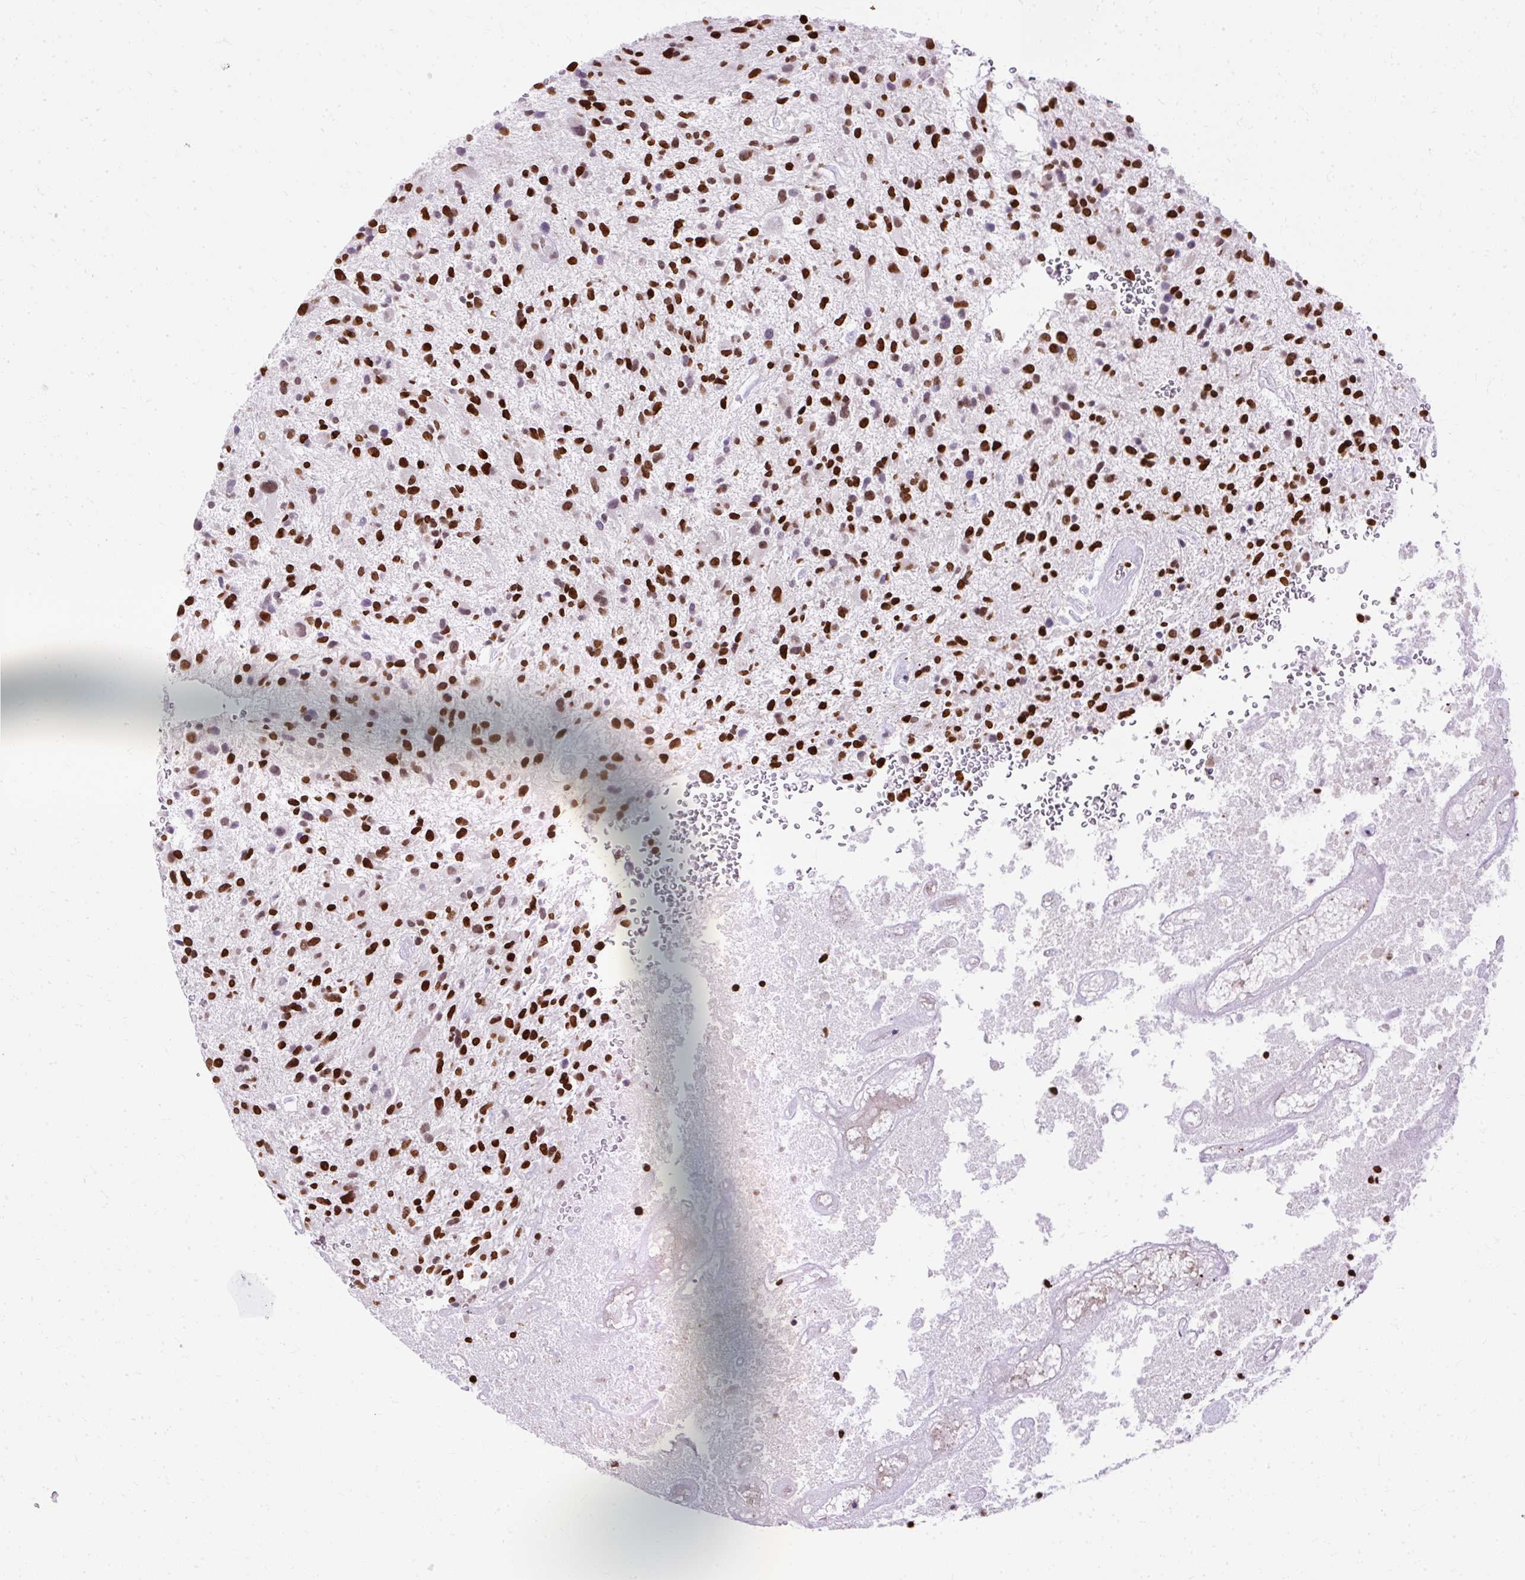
{"staining": {"intensity": "strong", "quantity": ">75%", "location": "nuclear"}, "tissue": "glioma", "cell_type": "Tumor cells", "image_type": "cancer", "snomed": [{"axis": "morphology", "description": "Glioma, malignant, High grade"}, {"axis": "topography", "description": "Brain"}], "caption": "Malignant glioma (high-grade) tissue exhibits strong nuclear positivity in approximately >75% of tumor cells, visualized by immunohistochemistry.", "gene": "TMEM184C", "patient": {"sex": "male", "age": 47}}